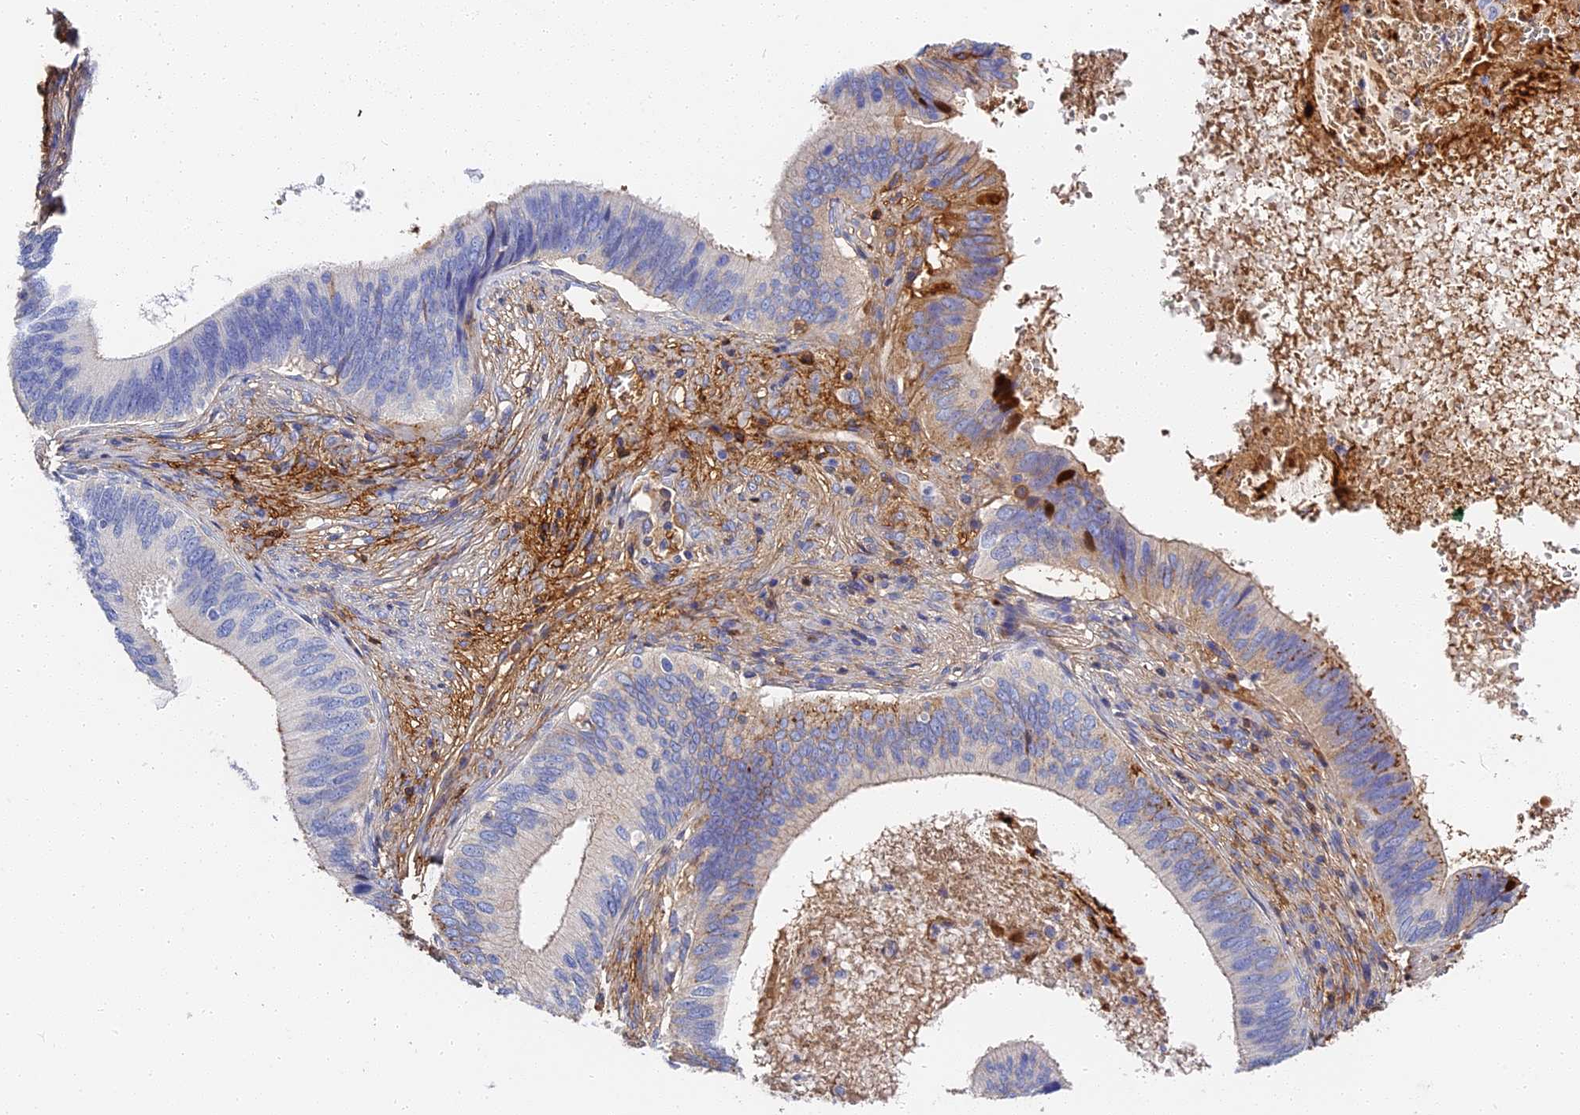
{"staining": {"intensity": "negative", "quantity": "none", "location": "none"}, "tissue": "cervical cancer", "cell_type": "Tumor cells", "image_type": "cancer", "snomed": [{"axis": "morphology", "description": "Adenocarcinoma, NOS"}, {"axis": "topography", "description": "Cervix"}], "caption": "An immunohistochemistry micrograph of cervical adenocarcinoma is shown. There is no staining in tumor cells of cervical adenocarcinoma.", "gene": "ITIH1", "patient": {"sex": "female", "age": 42}}